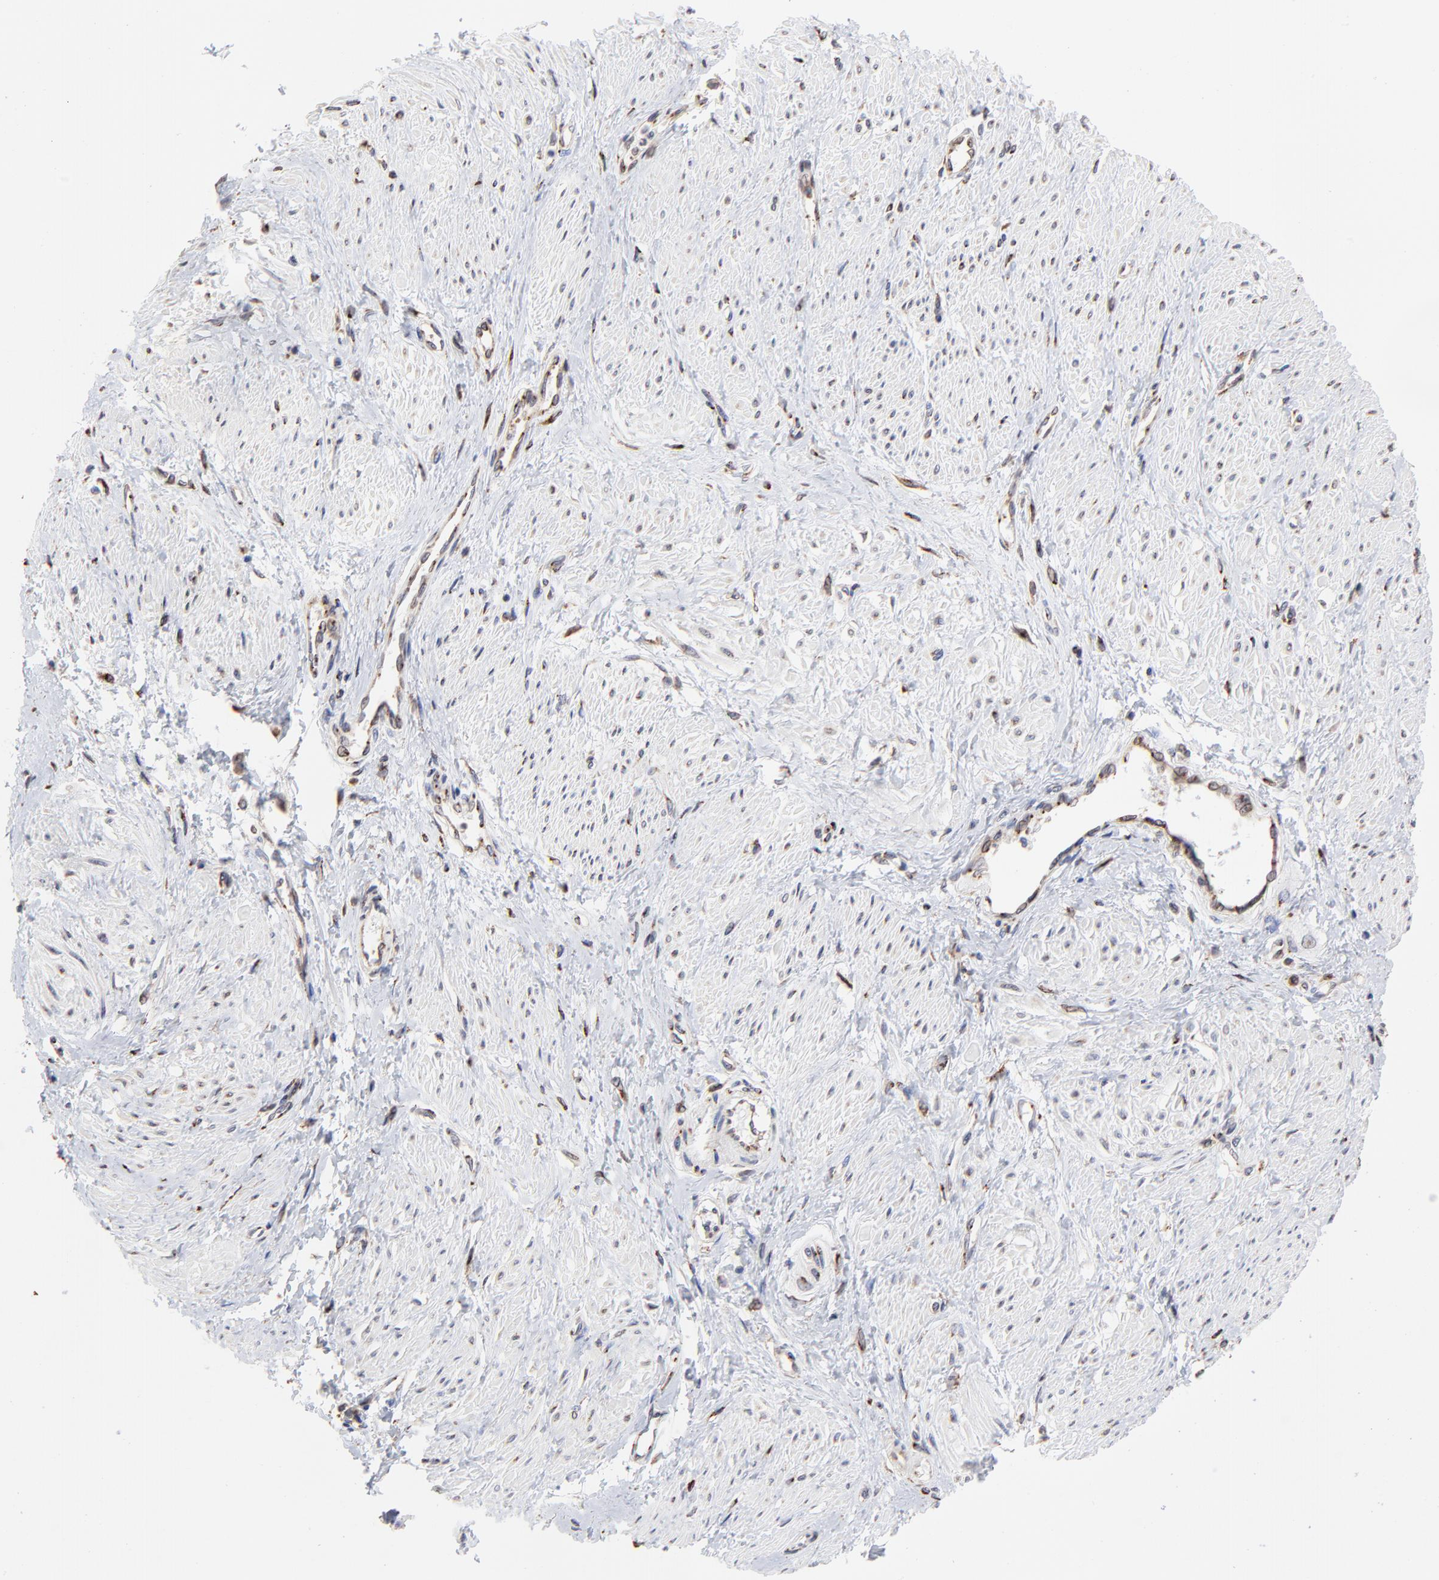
{"staining": {"intensity": "weak", "quantity": "25%-75%", "location": "cytoplasmic/membranous"}, "tissue": "smooth muscle", "cell_type": "Smooth muscle cells", "image_type": "normal", "snomed": [{"axis": "morphology", "description": "Normal tissue, NOS"}, {"axis": "topography", "description": "Smooth muscle"}, {"axis": "topography", "description": "Uterus"}], "caption": "Benign smooth muscle was stained to show a protein in brown. There is low levels of weak cytoplasmic/membranous staining in approximately 25%-75% of smooth muscle cells. (DAB (3,3'-diaminobenzidine) IHC with brightfield microscopy, high magnification).", "gene": "LMAN1", "patient": {"sex": "female", "age": 39}}